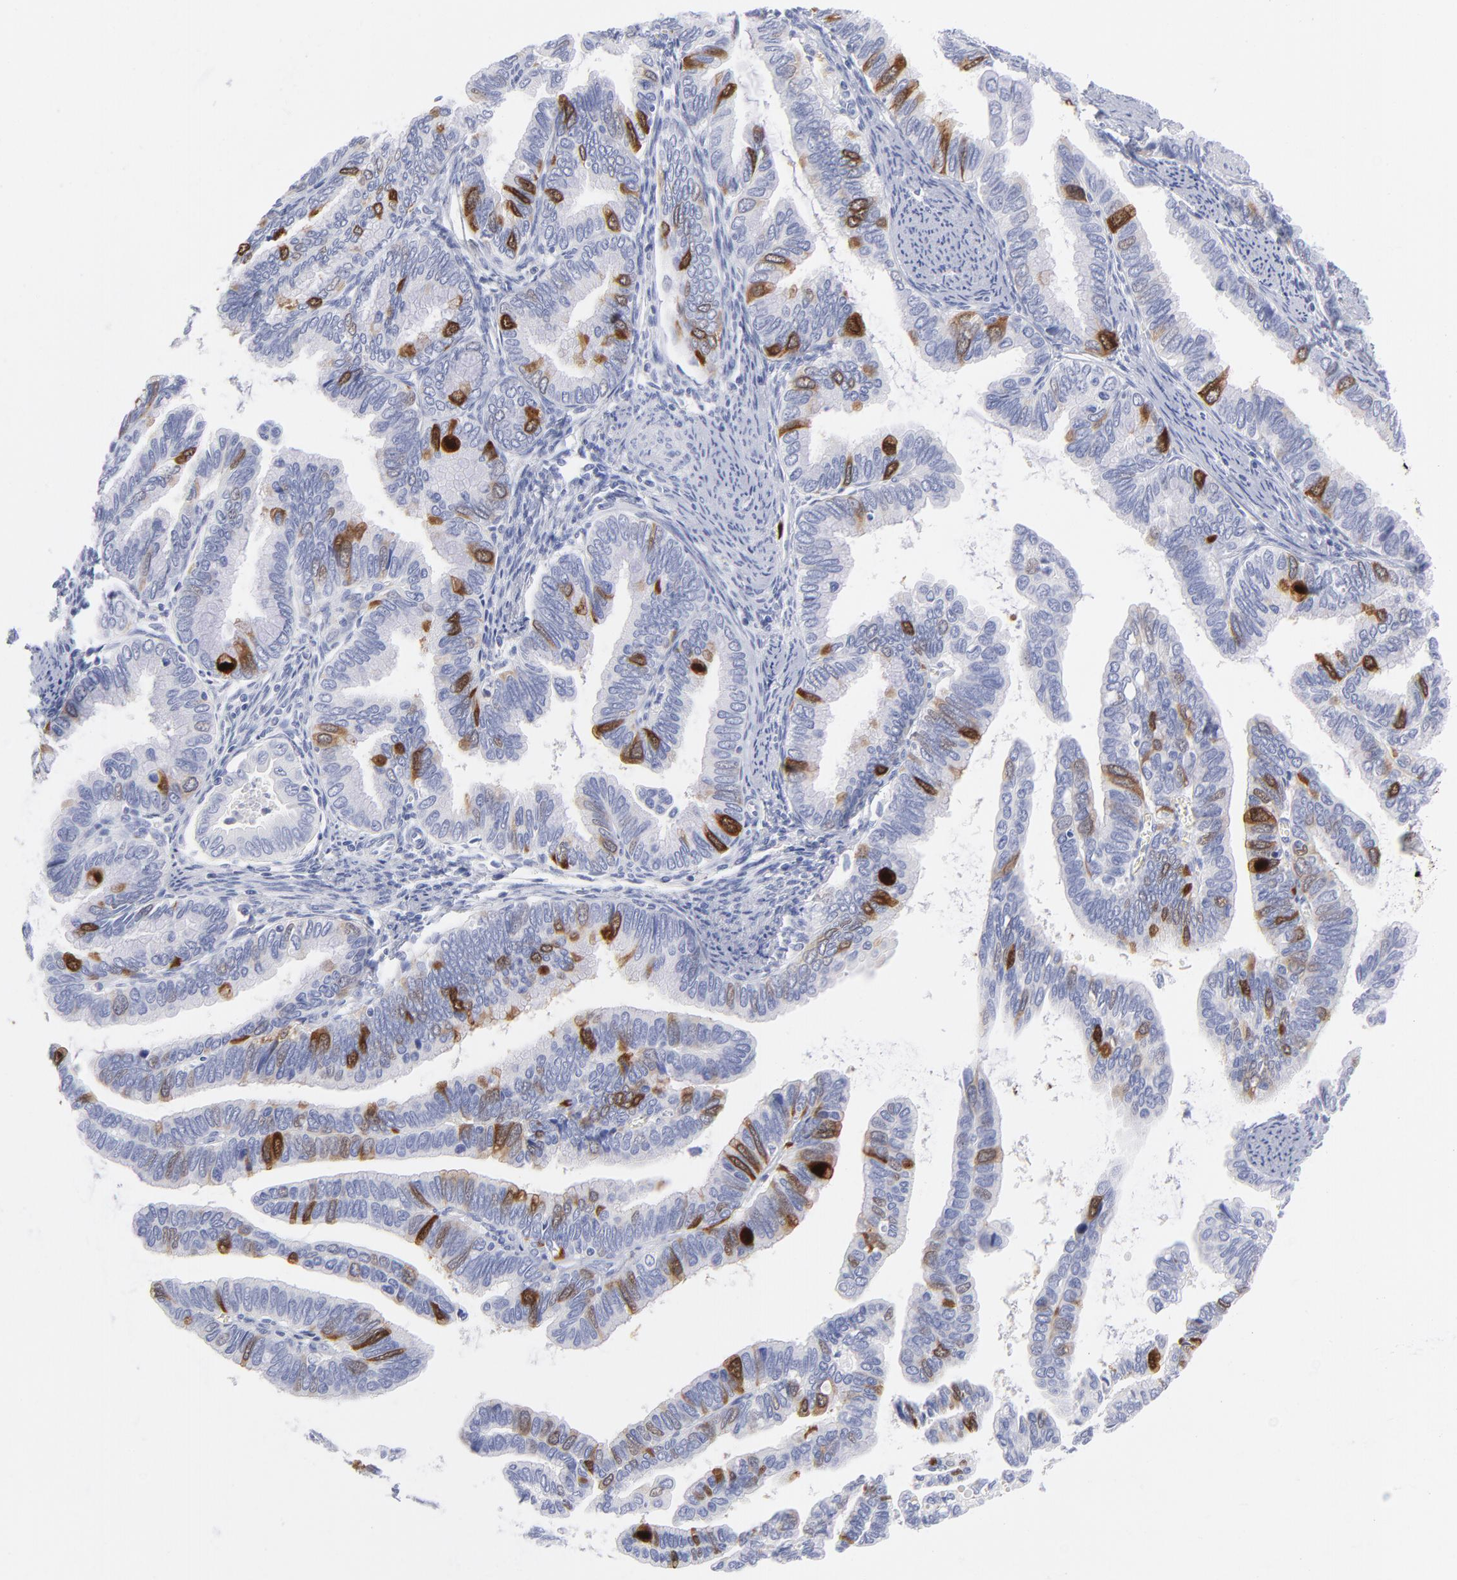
{"staining": {"intensity": "strong", "quantity": "<25%", "location": "cytoplasmic/membranous"}, "tissue": "cervical cancer", "cell_type": "Tumor cells", "image_type": "cancer", "snomed": [{"axis": "morphology", "description": "Adenocarcinoma, NOS"}, {"axis": "topography", "description": "Cervix"}], "caption": "Strong cytoplasmic/membranous expression is identified in about <25% of tumor cells in cervical cancer (adenocarcinoma). Using DAB (3,3'-diaminobenzidine) (brown) and hematoxylin (blue) stains, captured at high magnification using brightfield microscopy.", "gene": "CCNB1", "patient": {"sex": "female", "age": 49}}